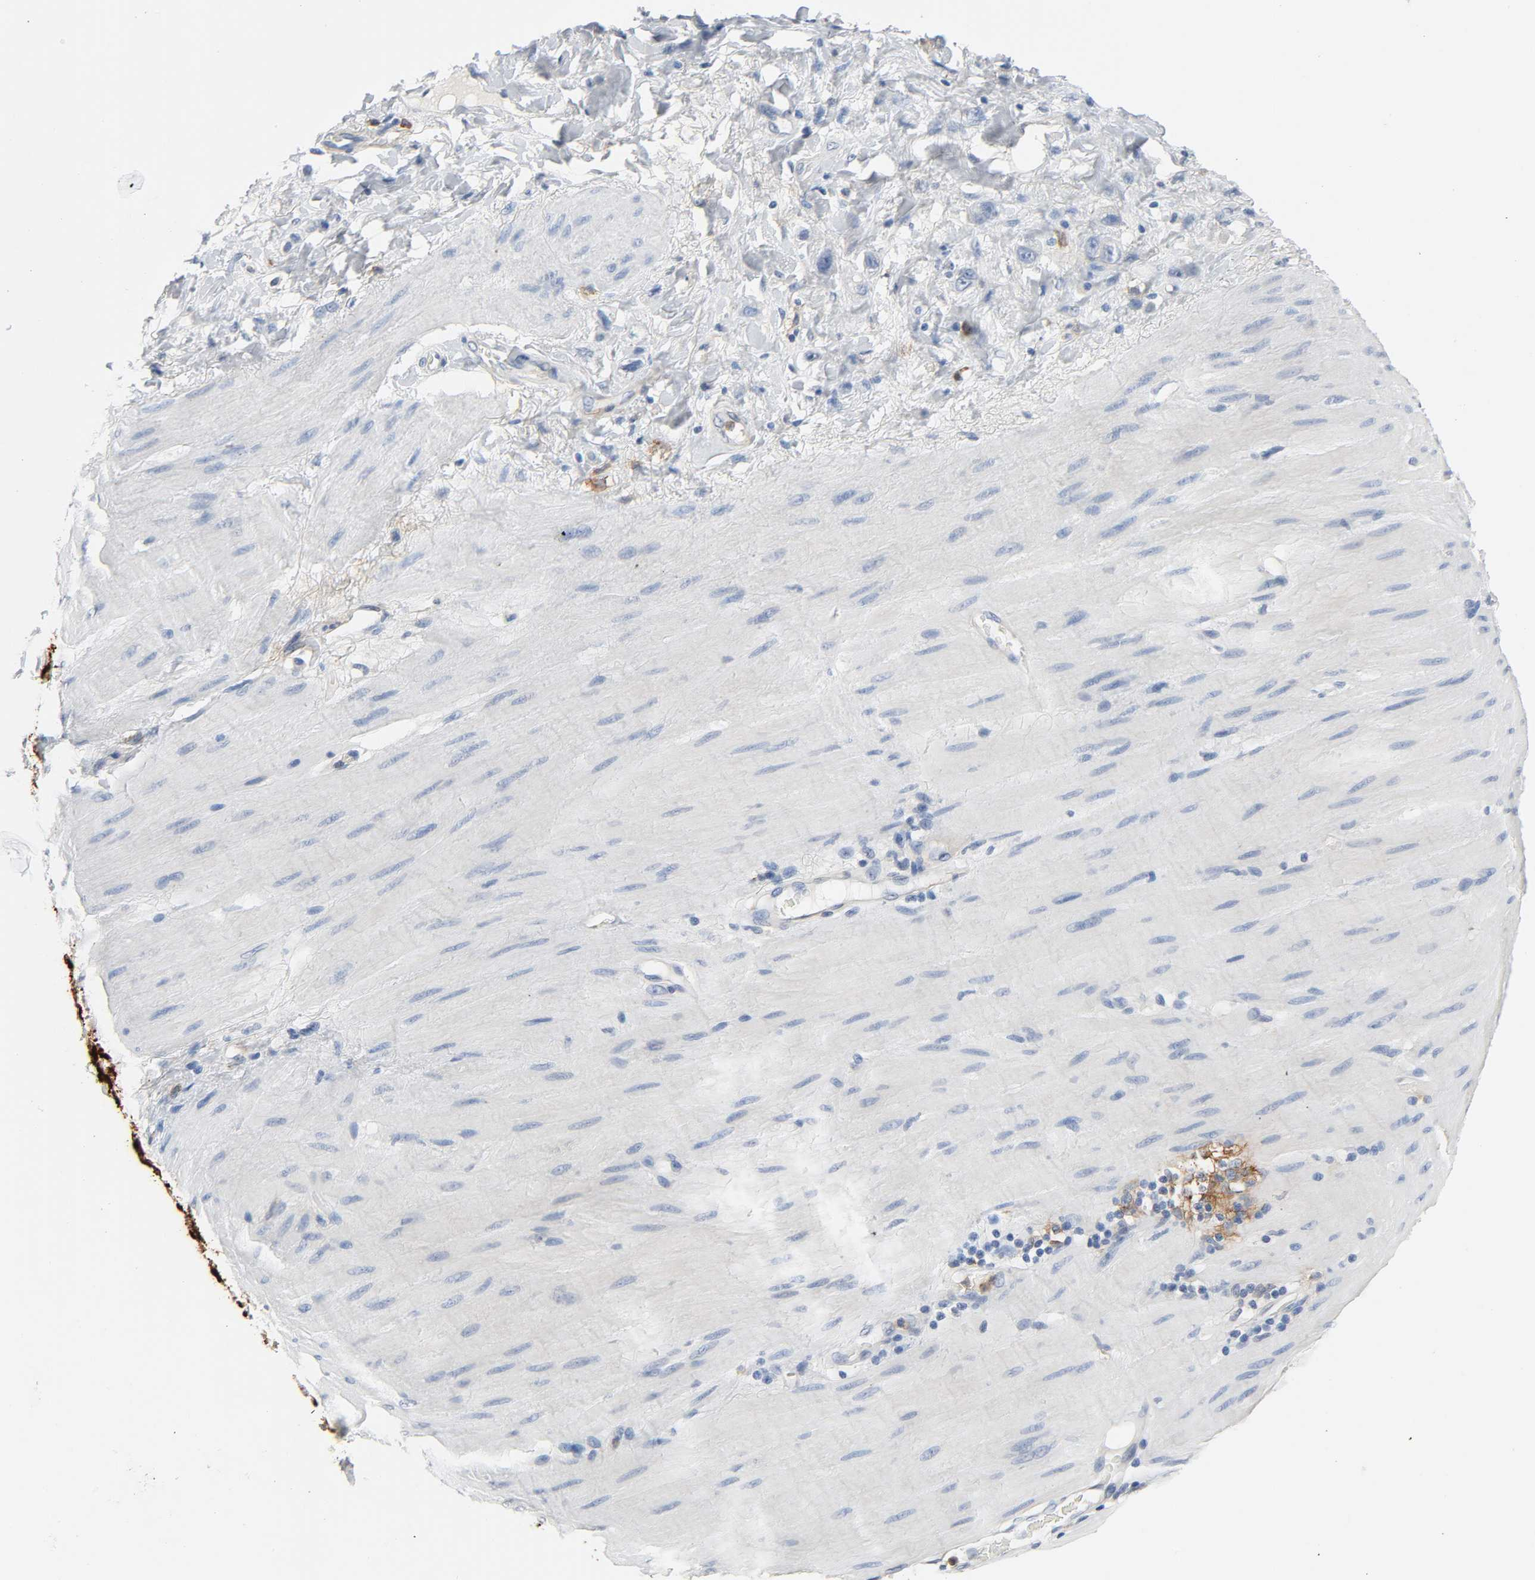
{"staining": {"intensity": "negative", "quantity": "none", "location": "none"}, "tissue": "stomach cancer", "cell_type": "Tumor cells", "image_type": "cancer", "snomed": [{"axis": "morphology", "description": "Adenocarcinoma, NOS"}, {"axis": "topography", "description": "Stomach"}], "caption": "Immunohistochemical staining of human stomach adenocarcinoma demonstrates no significant positivity in tumor cells.", "gene": "ANPEP", "patient": {"sex": "male", "age": 82}}